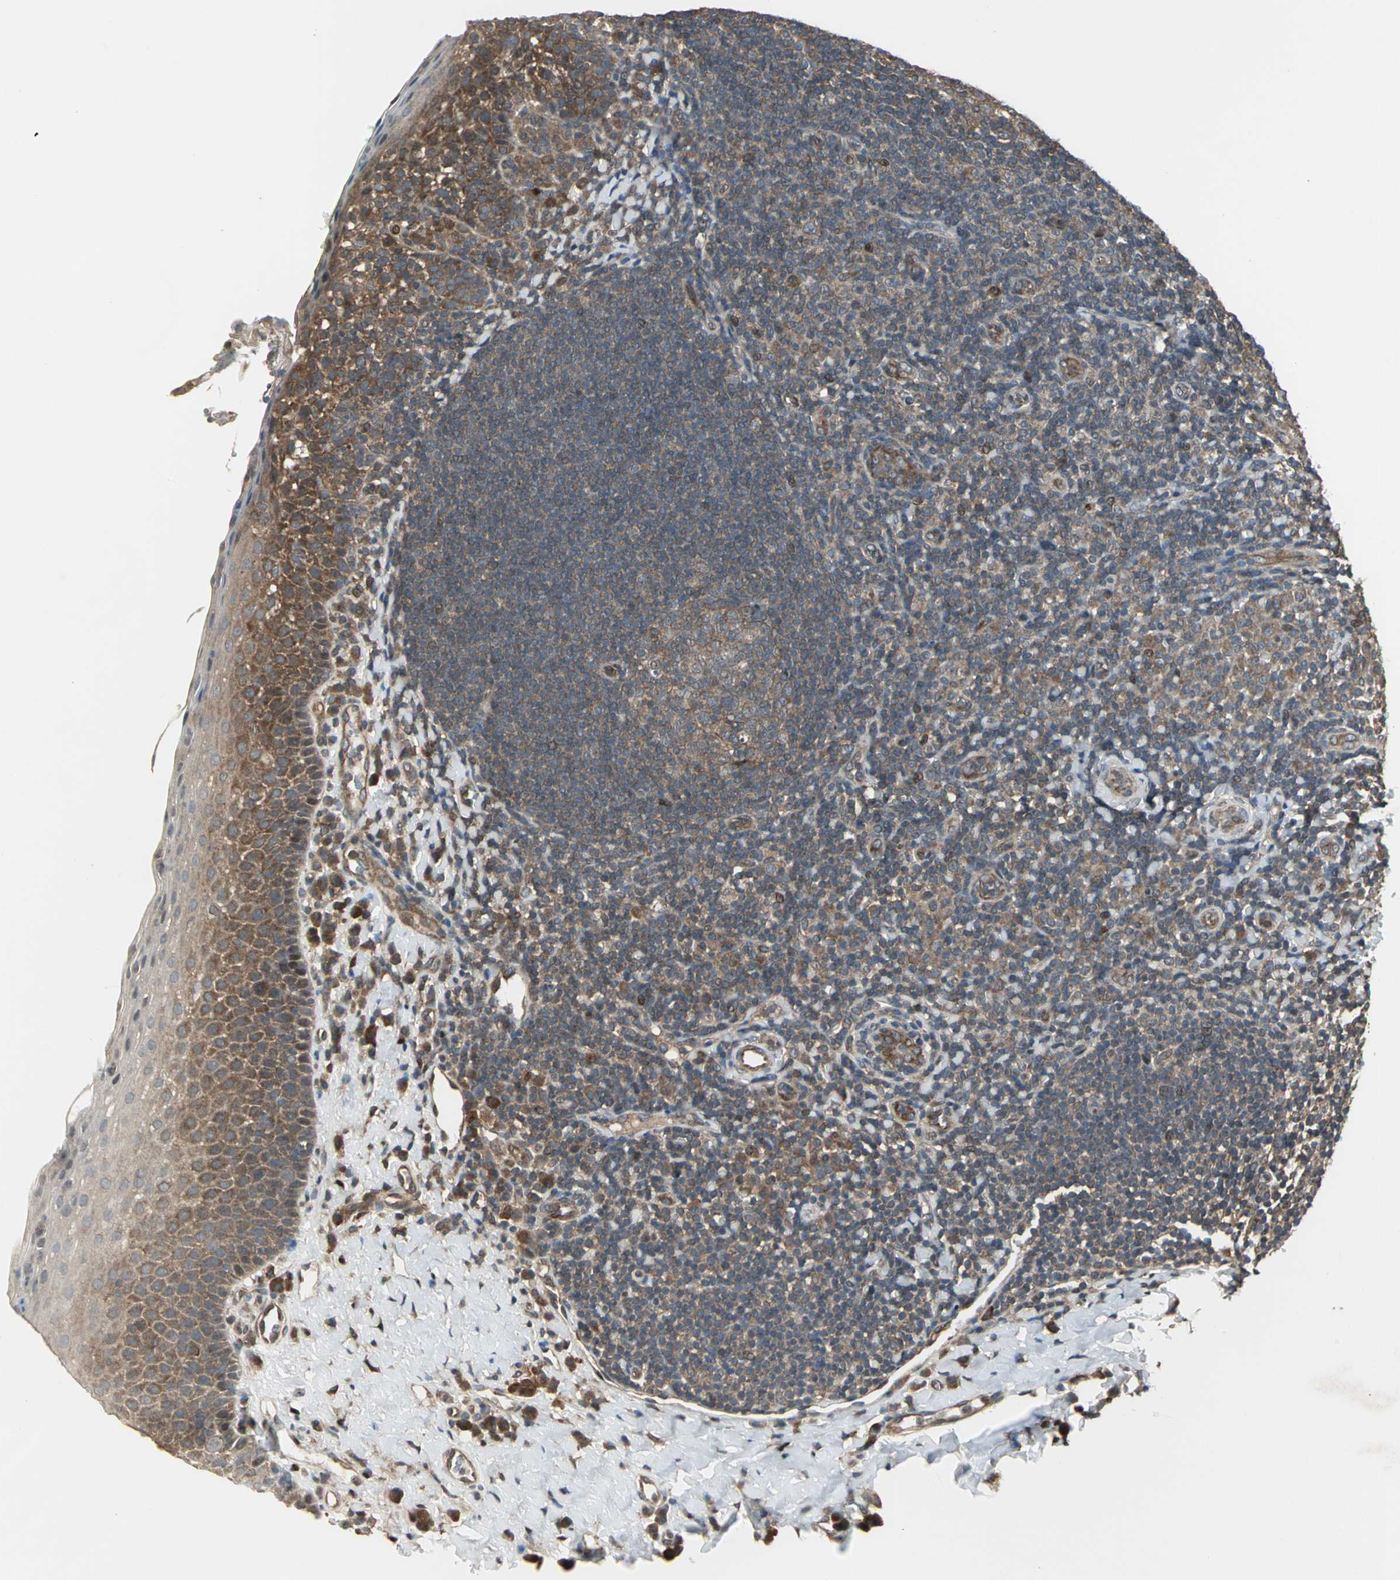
{"staining": {"intensity": "moderate", "quantity": ">75%", "location": "cytoplasmic/membranous"}, "tissue": "tonsil", "cell_type": "Germinal center cells", "image_type": "normal", "snomed": [{"axis": "morphology", "description": "Normal tissue, NOS"}, {"axis": "topography", "description": "Tonsil"}], "caption": "High-power microscopy captured an immunohistochemistry (IHC) photomicrograph of normal tonsil, revealing moderate cytoplasmic/membranous positivity in about >75% of germinal center cells.", "gene": "PFDN1", "patient": {"sex": "male", "age": 17}}